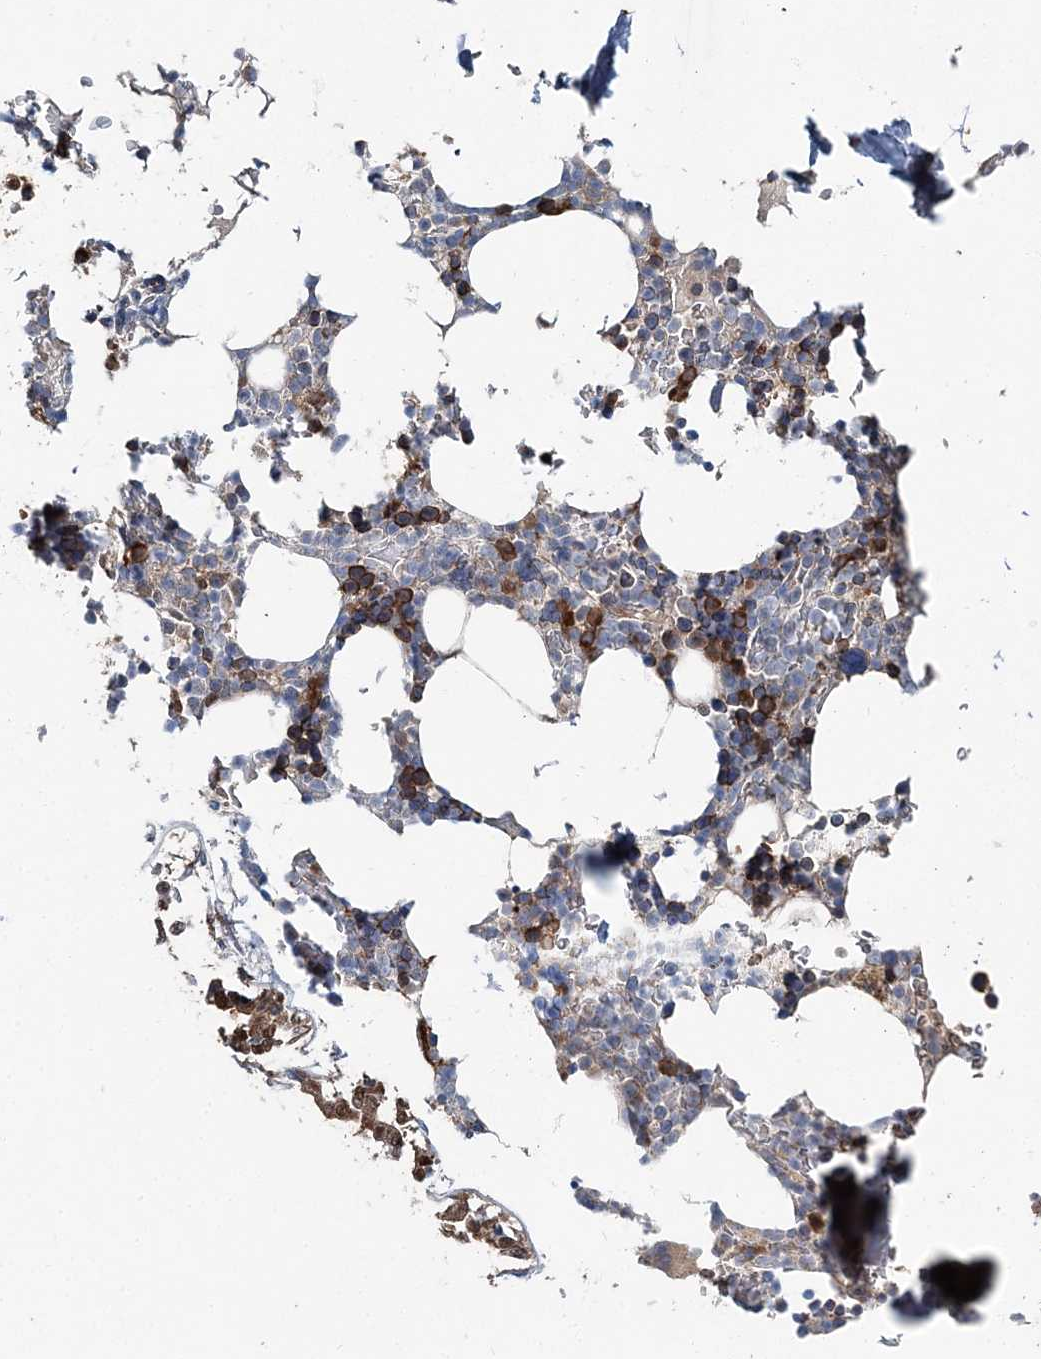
{"staining": {"intensity": "strong", "quantity": "25%-75%", "location": "cytoplasmic/membranous"}, "tissue": "bone marrow", "cell_type": "Hematopoietic cells", "image_type": "normal", "snomed": [{"axis": "morphology", "description": "Normal tissue, NOS"}, {"axis": "topography", "description": "Bone marrow"}], "caption": "Immunohistochemical staining of normal human bone marrow reveals high levels of strong cytoplasmic/membranous positivity in approximately 25%-75% of hematopoietic cells. Using DAB (3,3'-diaminobenzidine) (brown) and hematoxylin (blue) stains, captured at high magnification using brightfield microscopy.", "gene": "SPOPL", "patient": {"sex": "male", "age": 58}}